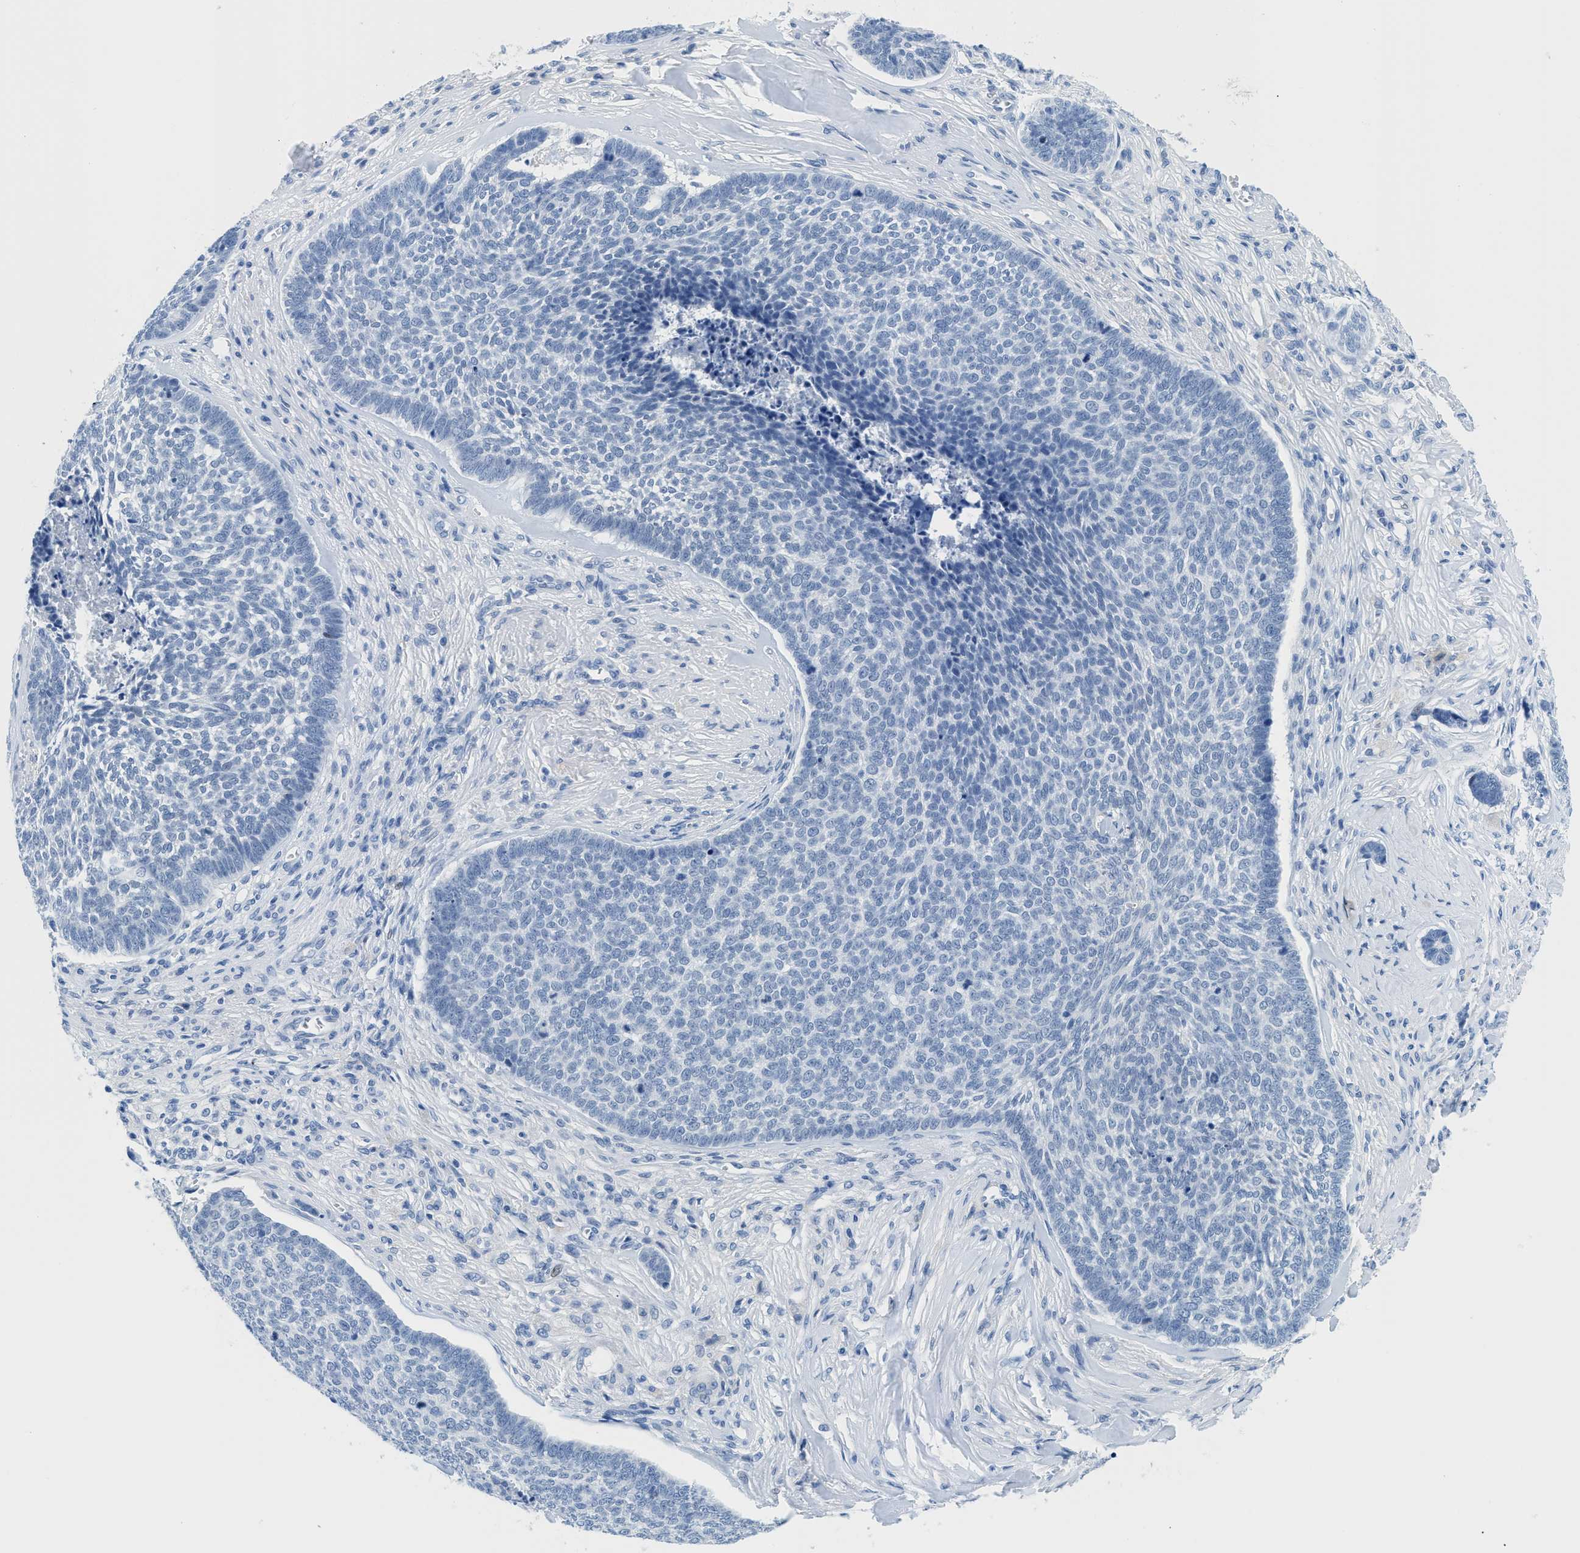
{"staining": {"intensity": "negative", "quantity": "none", "location": "none"}, "tissue": "skin cancer", "cell_type": "Tumor cells", "image_type": "cancer", "snomed": [{"axis": "morphology", "description": "Basal cell carcinoma"}, {"axis": "topography", "description": "Skin"}], "caption": "An immunohistochemistry image of skin basal cell carcinoma is shown. There is no staining in tumor cells of skin basal cell carcinoma.", "gene": "MBL2", "patient": {"sex": "male", "age": 84}}